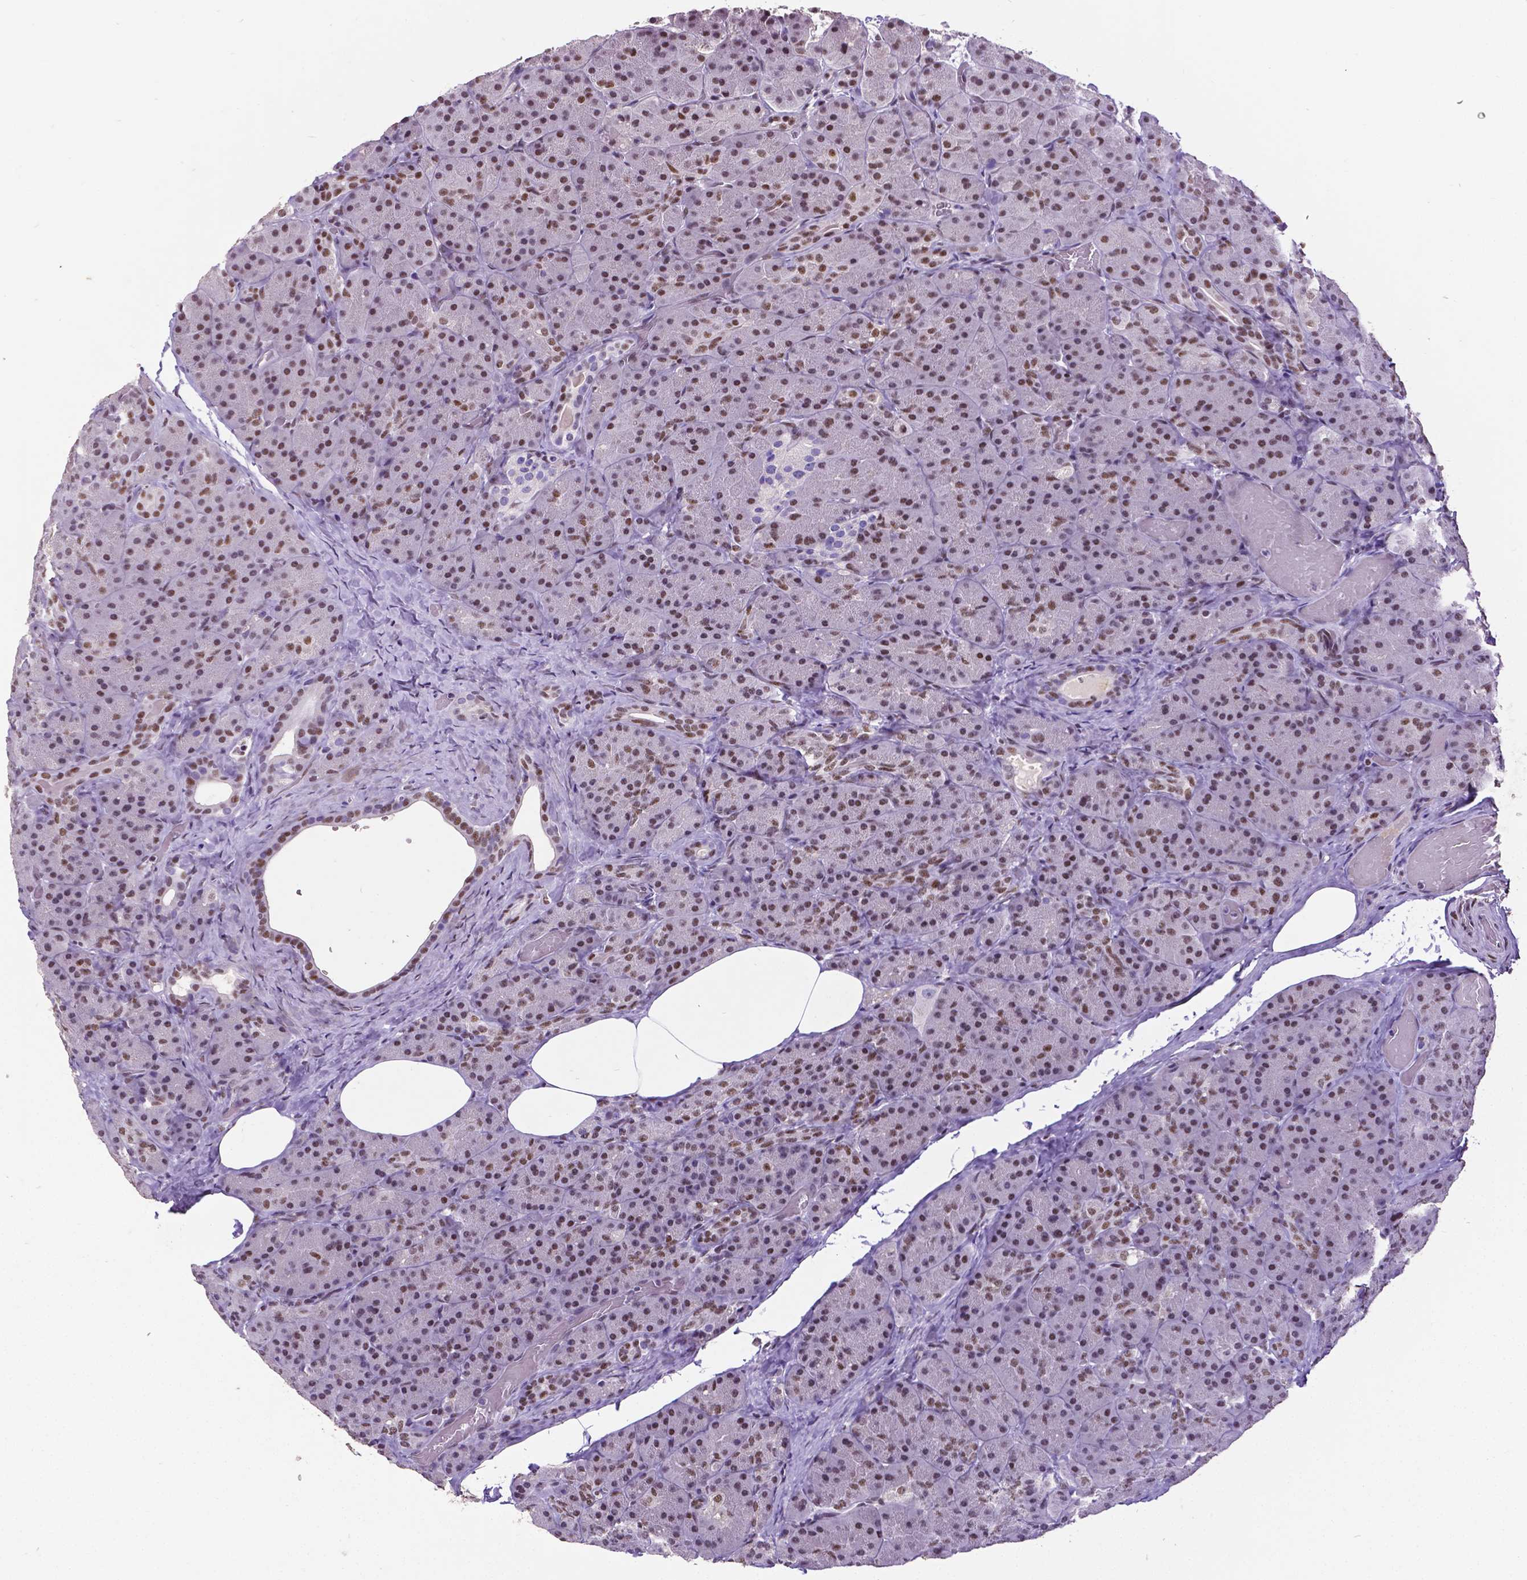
{"staining": {"intensity": "moderate", "quantity": "25%-75%", "location": "nuclear"}, "tissue": "pancreas", "cell_type": "Exocrine glandular cells", "image_type": "normal", "snomed": [{"axis": "morphology", "description": "Normal tissue, NOS"}, {"axis": "topography", "description": "Pancreas"}], "caption": "Moderate nuclear staining for a protein is identified in about 25%-75% of exocrine glandular cells of normal pancreas using immunohistochemistry.", "gene": "REST", "patient": {"sex": "male", "age": 57}}